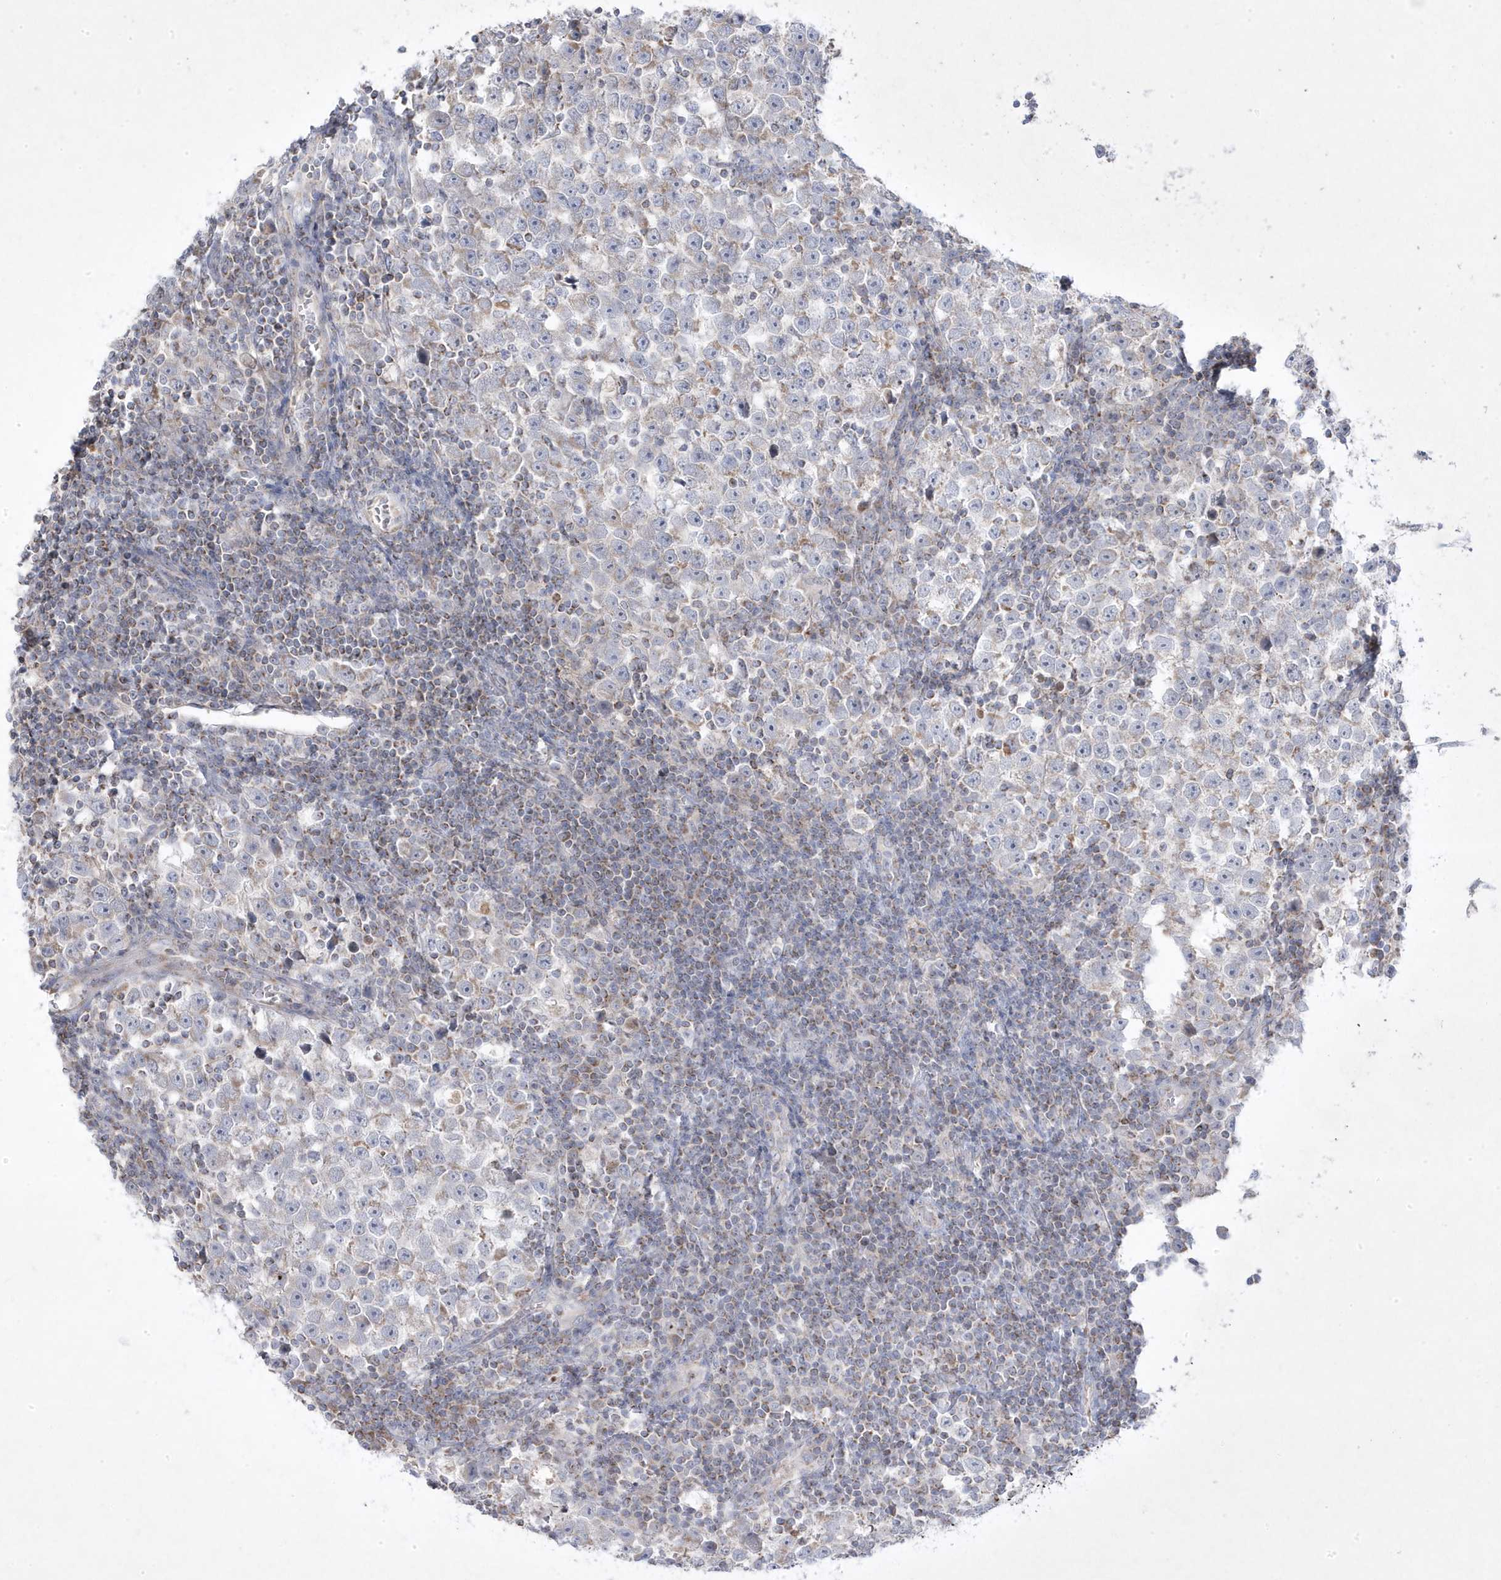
{"staining": {"intensity": "weak", "quantity": "<25%", "location": "cytoplasmic/membranous"}, "tissue": "testis cancer", "cell_type": "Tumor cells", "image_type": "cancer", "snomed": [{"axis": "morphology", "description": "Normal tissue, NOS"}, {"axis": "morphology", "description": "Seminoma, NOS"}, {"axis": "topography", "description": "Testis"}], "caption": "IHC of human testis cancer (seminoma) exhibits no positivity in tumor cells.", "gene": "ADAMTSL3", "patient": {"sex": "male", "age": 43}}